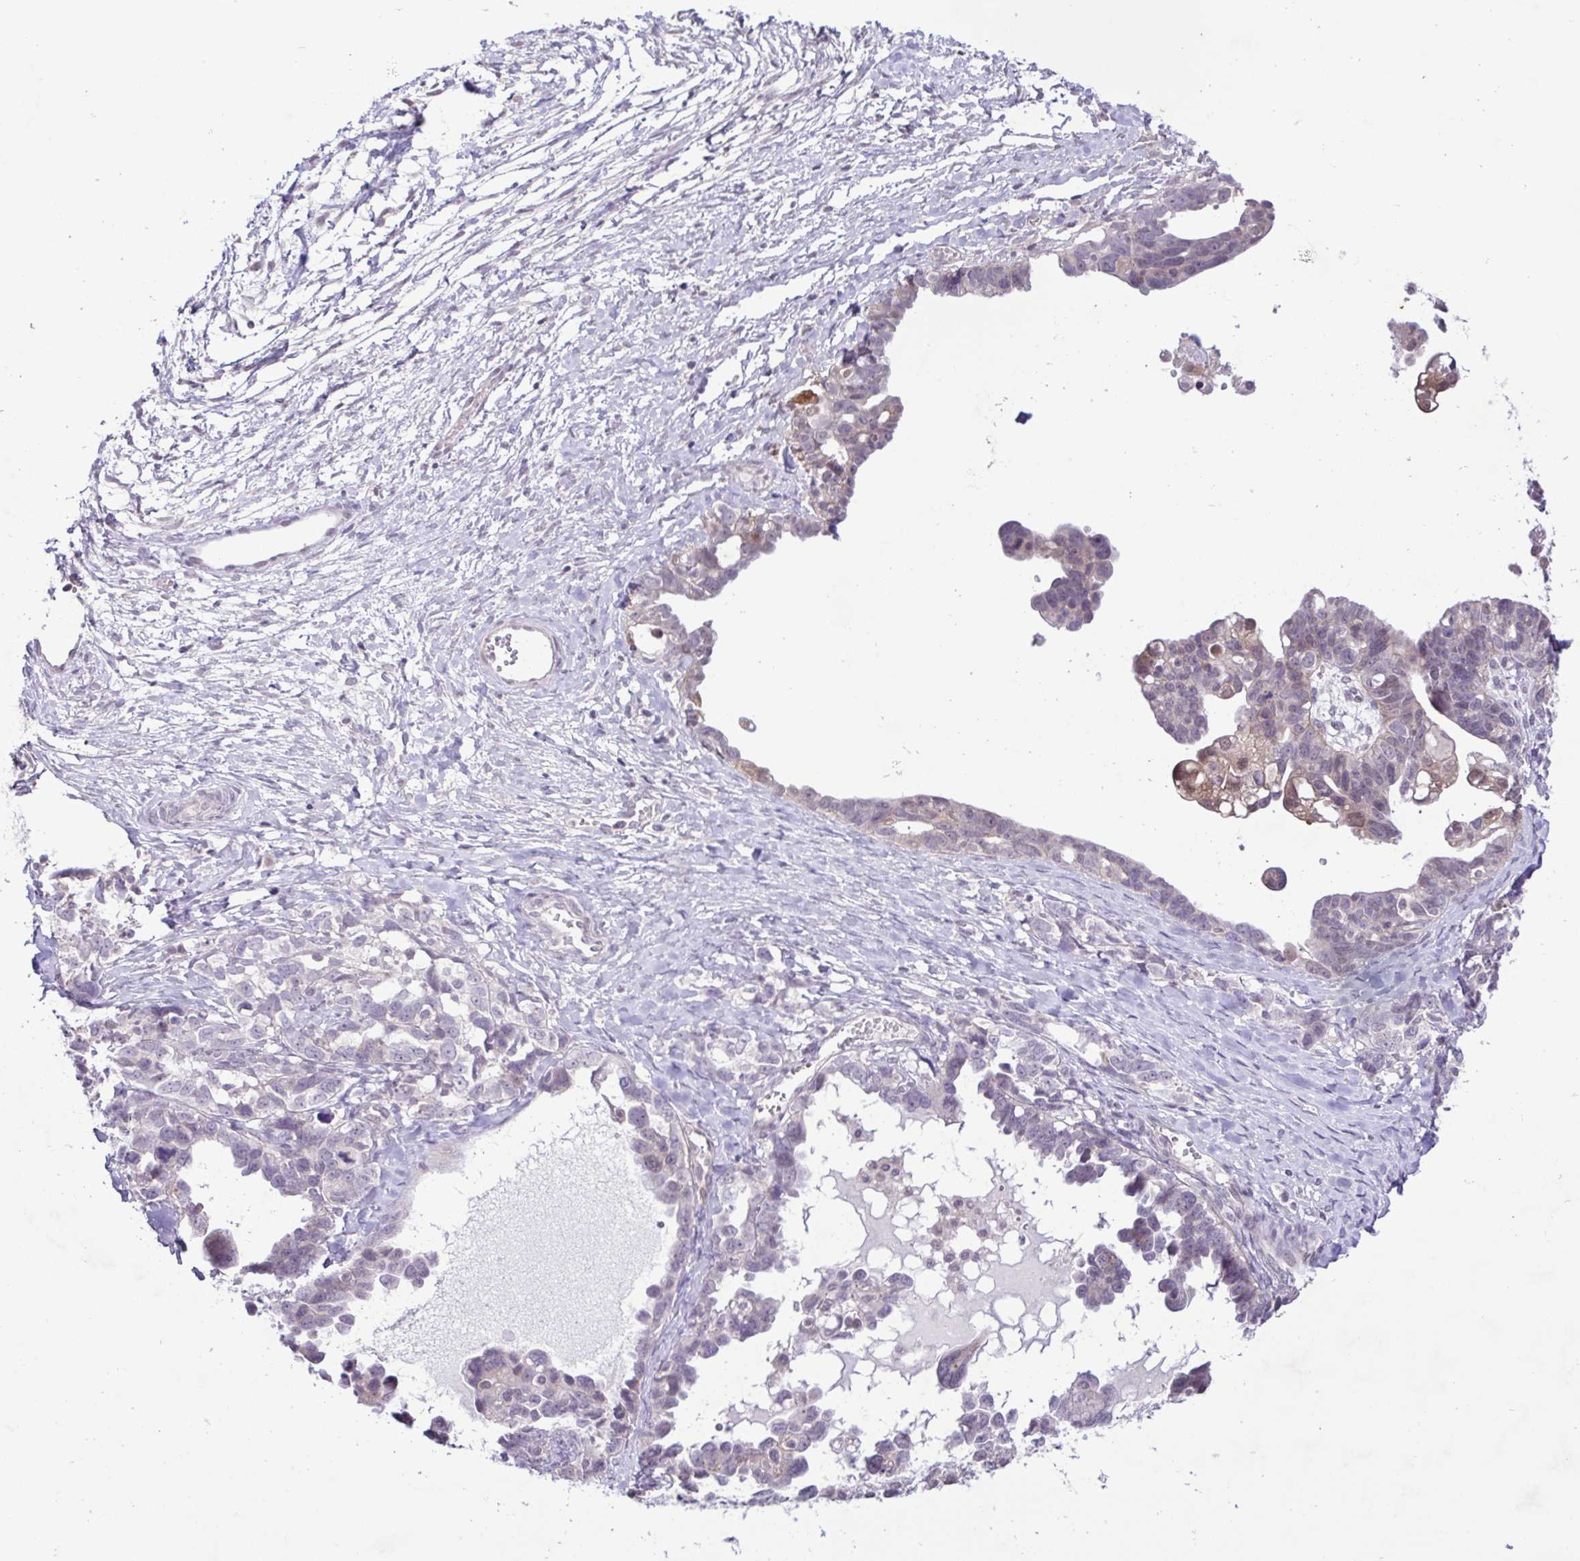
{"staining": {"intensity": "negative", "quantity": "none", "location": "none"}, "tissue": "ovarian cancer", "cell_type": "Tumor cells", "image_type": "cancer", "snomed": [{"axis": "morphology", "description": "Cystadenocarcinoma, serous, NOS"}, {"axis": "topography", "description": "Ovary"}], "caption": "Tumor cells are negative for brown protein staining in ovarian serous cystadenocarcinoma.", "gene": "IL1RN", "patient": {"sex": "female", "age": 69}}